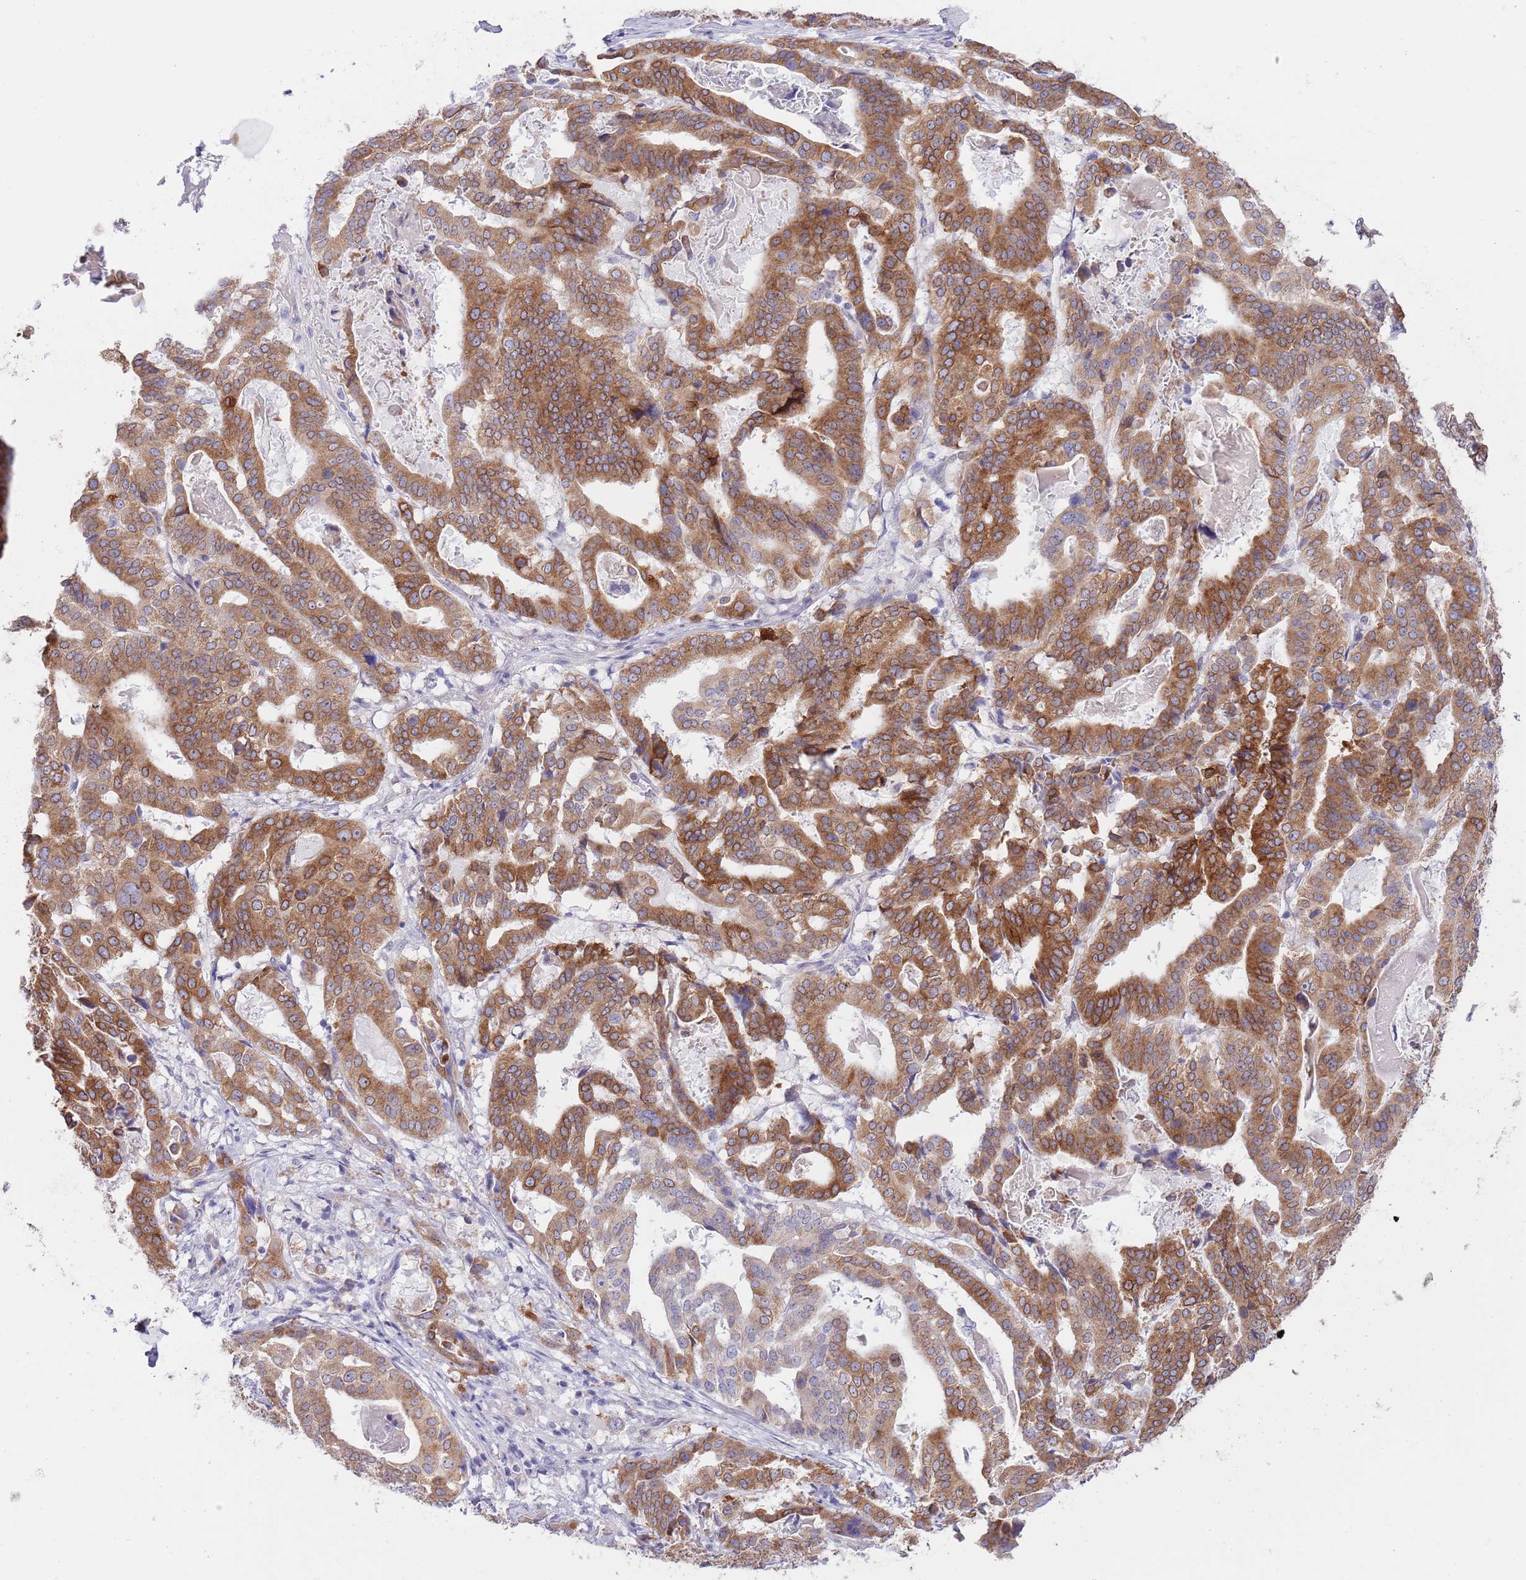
{"staining": {"intensity": "moderate", "quantity": ">75%", "location": "cytoplasmic/membranous"}, "tissue": "stomach cancer", "cell_type": "Tumor cells", "image_type": "cancer", "snomed": [{"axis": "morphology", "description": "Adenocarcinoma, NOS"}, {"axis": "topography", "description": "Stomach"}], "caption": "Human stomach adenocarcinoma stained with a brown dye exhibits moderate cytoplasmic/membranous positive staining in about >75% of tumor cells.", "gene": "EBPL", "patient": {"sex": "male", "age": 48}}